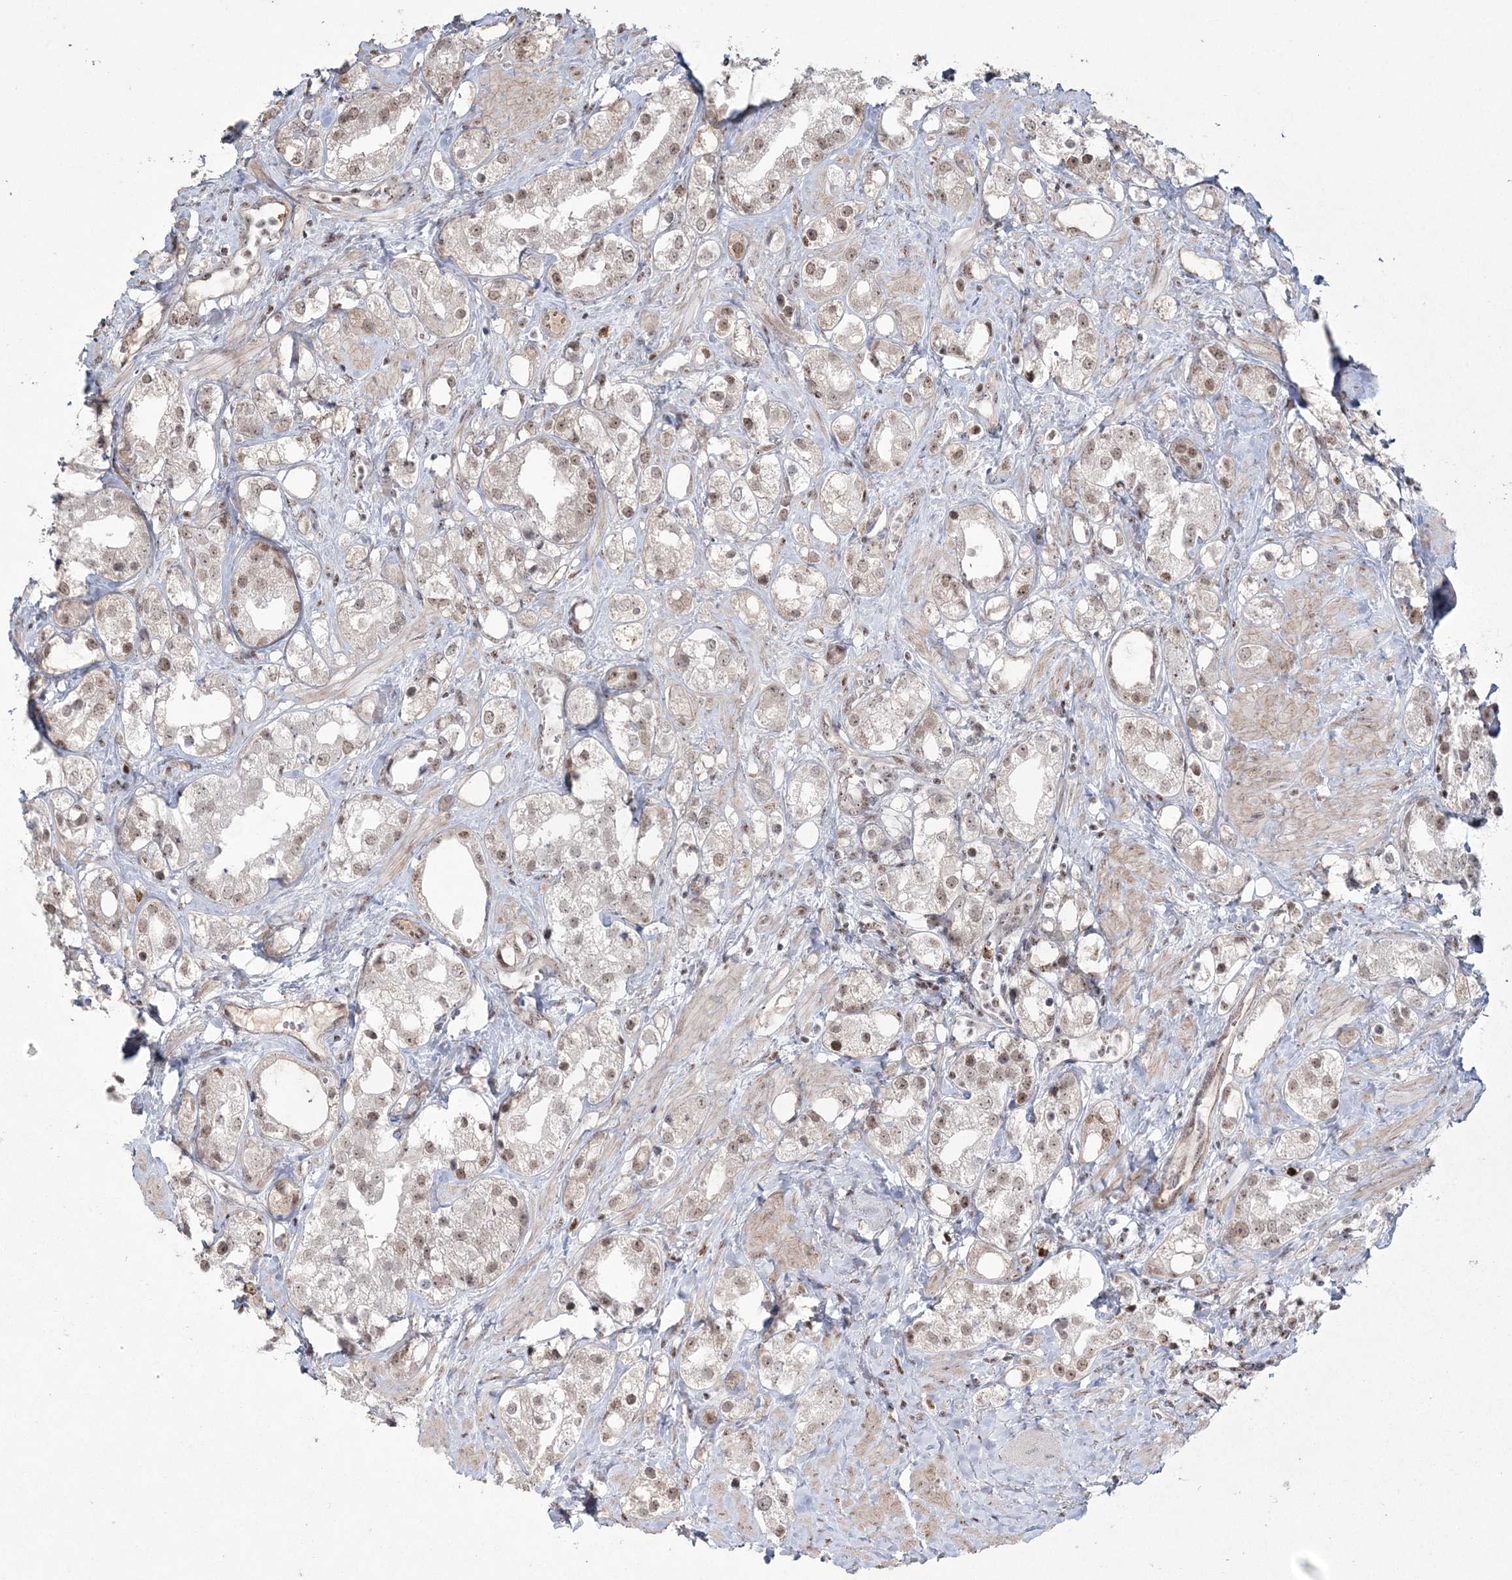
{"staining": {"intensity": "weak", "quantity": ">75%", "location": "nuclear"}, "tissue": "prostate cancer", "cell_type": "Tumor cells", "image_type": "cancer", "snomed": [{"axis": "morphology", "description": "Adenocarcinoma, NOS"}, {"axis": "topography", "description": "Prostate"}], "caption": "Prostate adenocarcinoma was stained to show a protein in brown. There is low levels of weak nuclear positivity in about >75% of tumor cells. (DAB IHC with brightfield microscopy, high magnification).", "gene": "RBM17", "patient": {"sex": "male", "age": 79}}